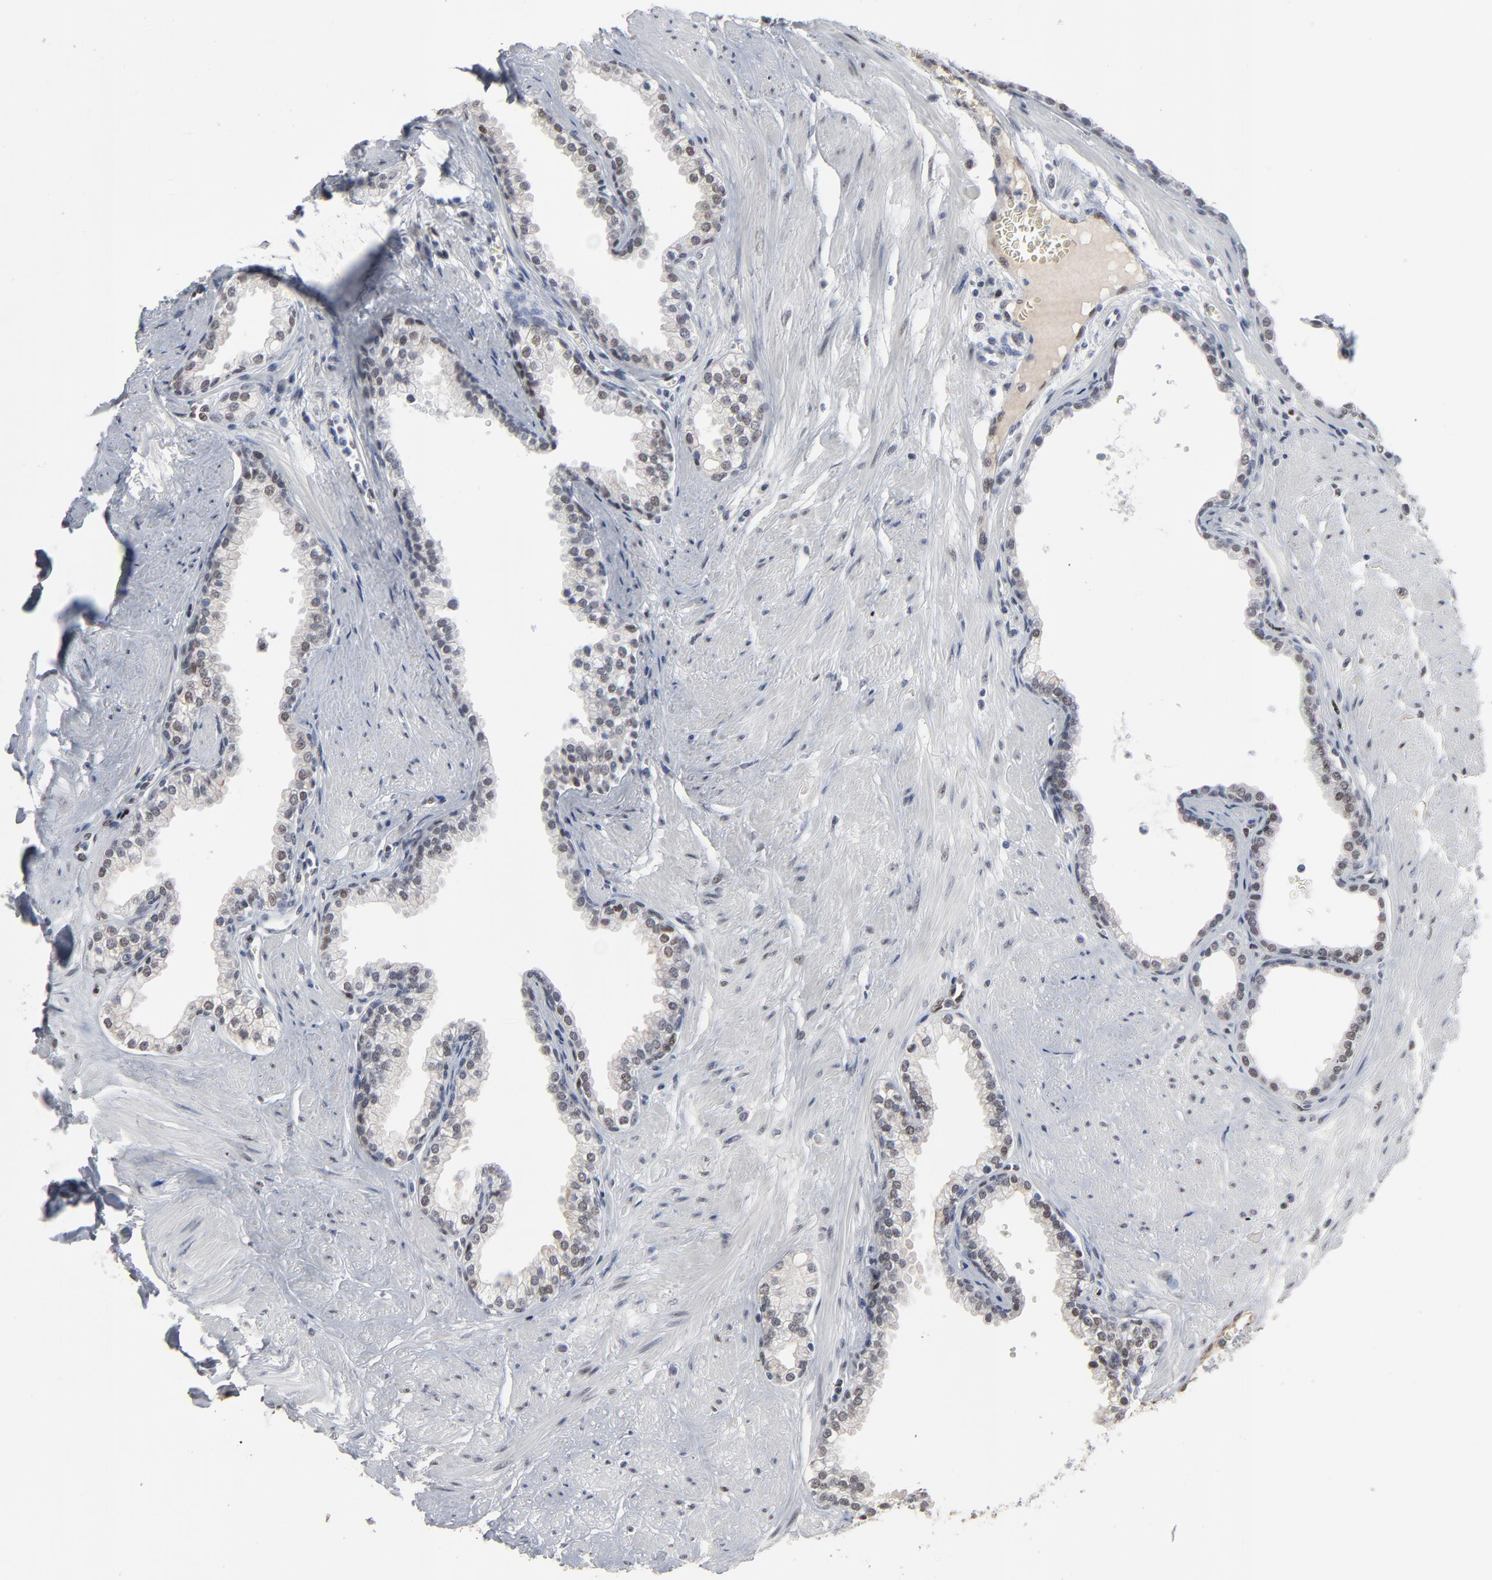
{"staining": {"intensity": "weak", "quantity": "<25%", "location": "nuclear"}, "tissue": "prostate", "cell_type": "Glandular cells", "image_type": "normal", "snomed": [{"axis": "morphology", "description": "Normal tissue, NOS"}, {"axis": "topography", "description": "Prostate"}], "caption": "DAB immunohistochemical staining of unremarkable human prostate shows no significant expression in glandular cells.", "gene": "ATF7", "patient": {"sex": "male", "age": 64}}